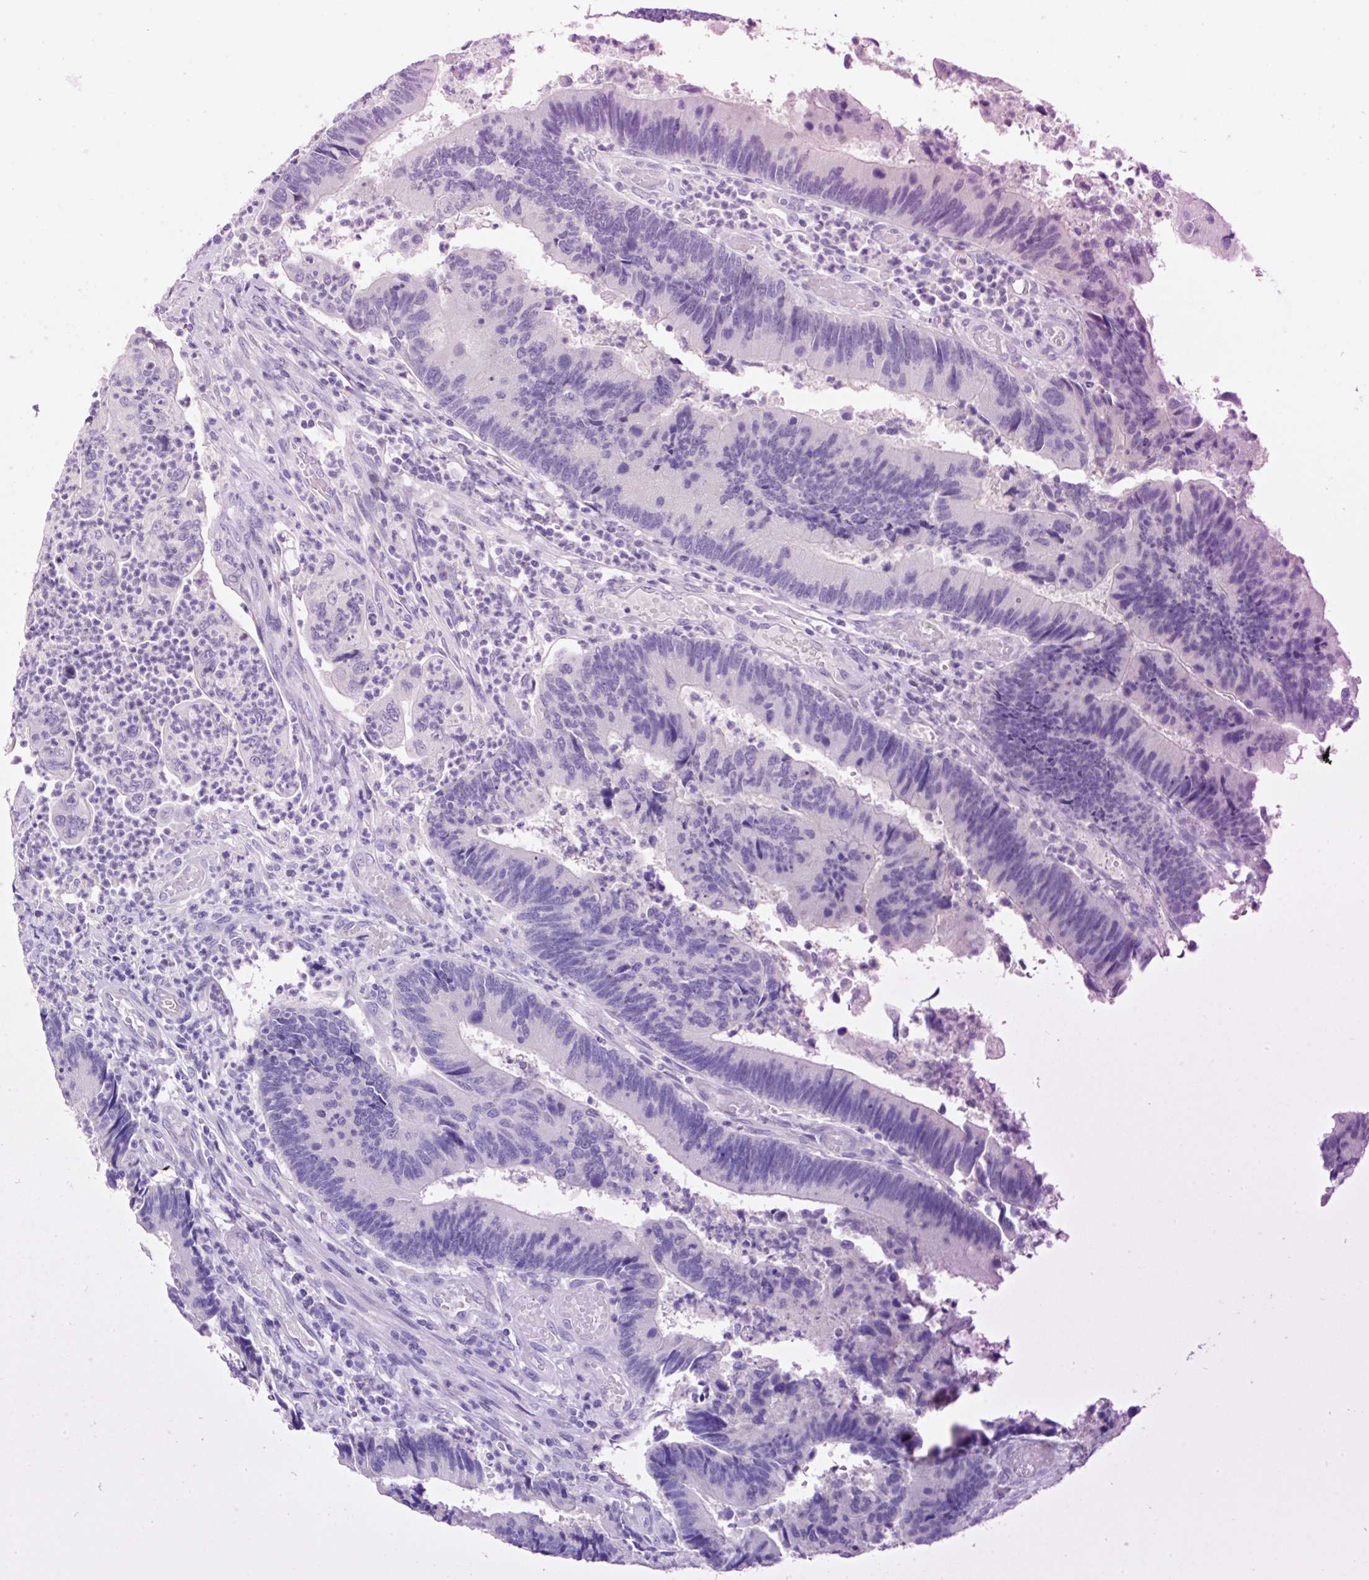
{"staining": {"intensity": "negative", "quantity": "none", "location": "none"}, "tissue": "colorectal cancer", "cell_type": "Tumor cells", "image_type": "cancer", "snomed": [{"axis": "morphology", "description": "Adenocarcinoma, NOS"}, {"axis": "topography", "description": "Colon"}], "caption": "An IHC histopathology image of colorectal cancer is shown. There is no staining in tumor cells of colorectal cancer.", "gene": "SYP", "patient": {"sex": "female", "age": 67}}